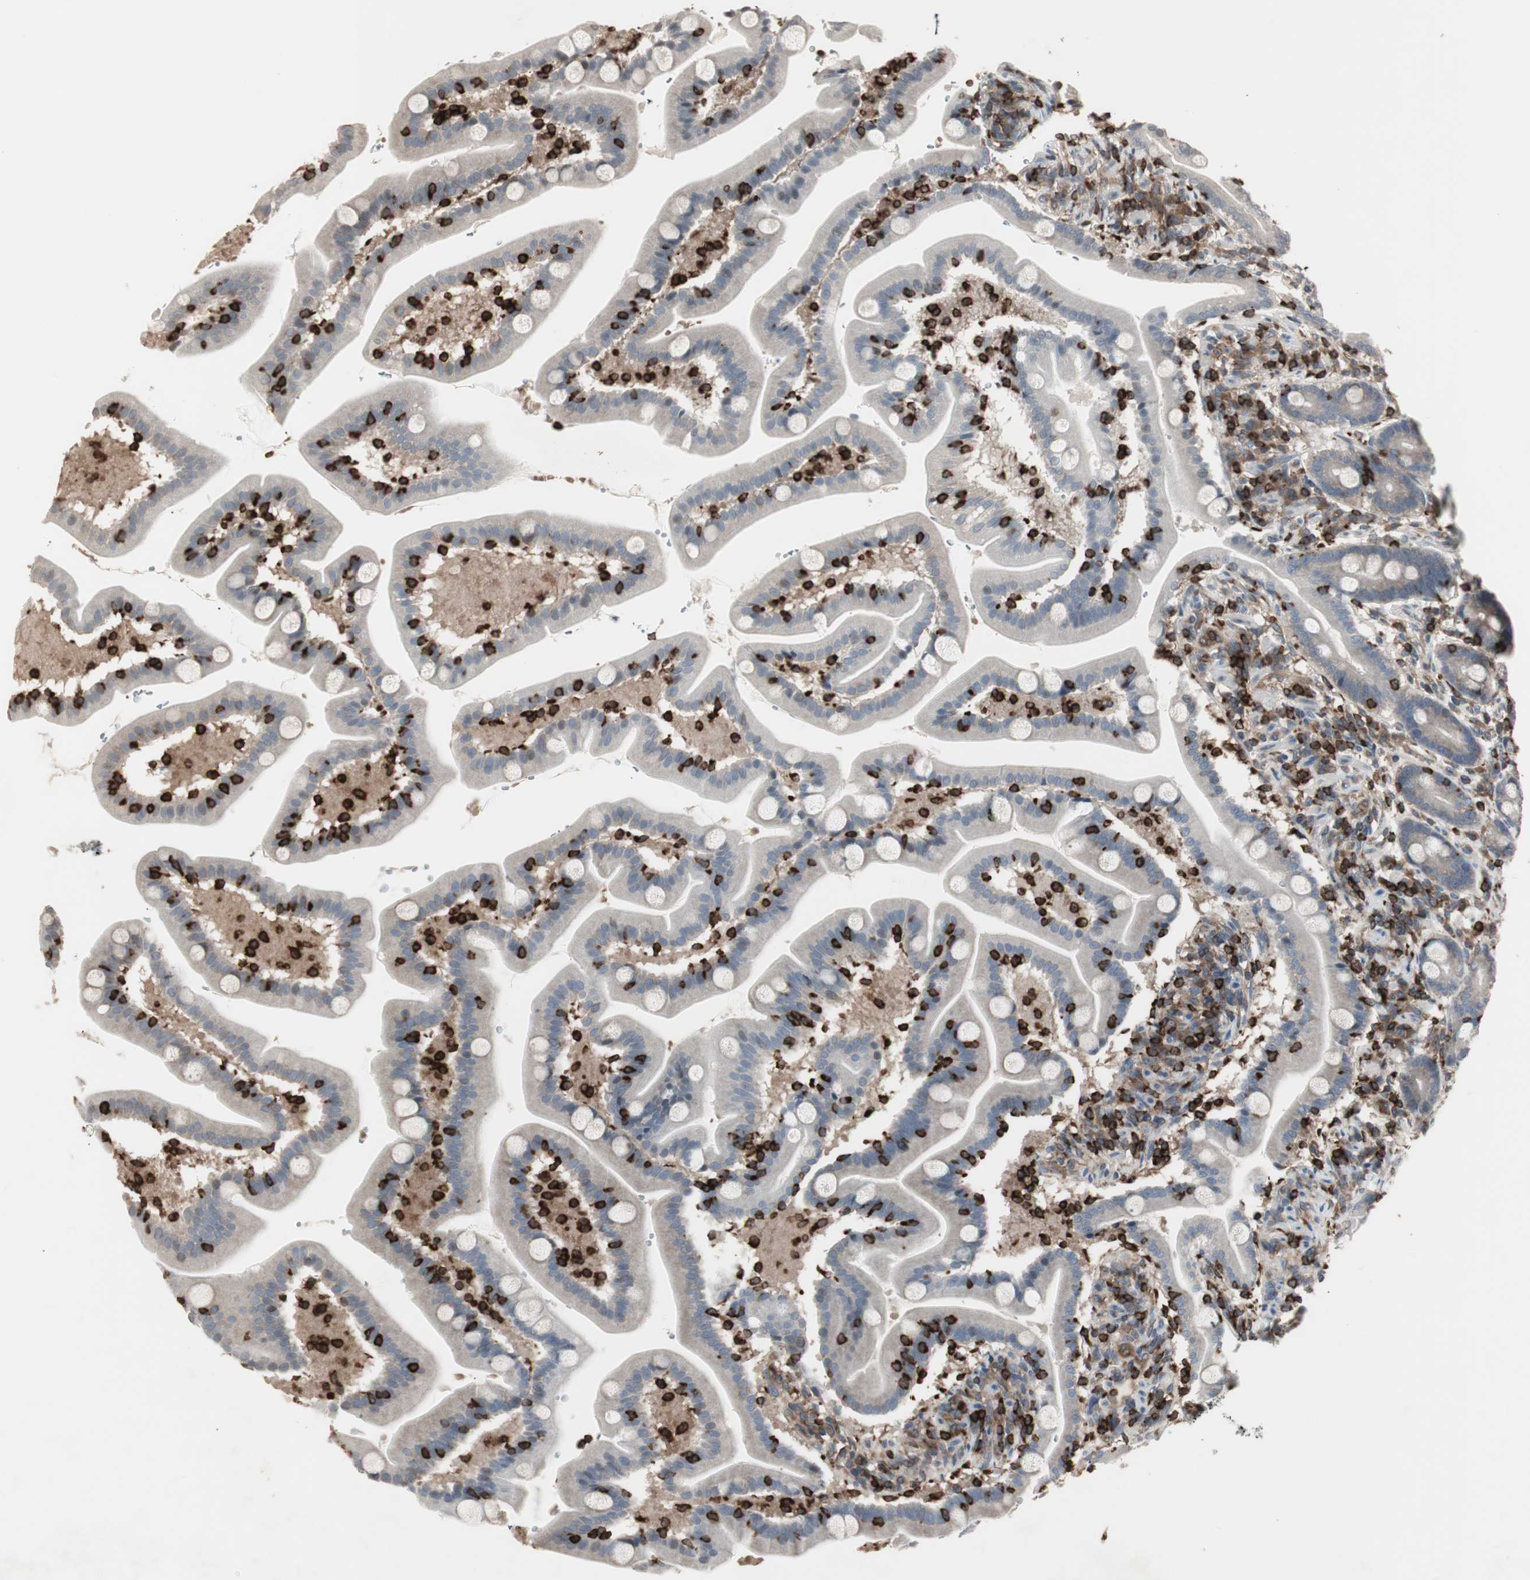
{"staining": {"intensity": "negative", "quantity": "none", "location": "none"}, "tissue": "duodenum", "cell_type": "Glandular cells", "image_type": "normal", "snomed": [{"axis": "morphology", "description": "Normal tissue, NOS"}, {"axis": "topography", "description": "Duodenum"}], "caption": "The image displays no significant positivity in glandular cells of duodenum. The staining was performed using DAB to visualize the protein expression in brown, while the nuclei were stained in blue with hematoxylin (Magnification: 20x).", "gene": "ARHGEF1", "patient": {"sex": "male", "age": 54}}